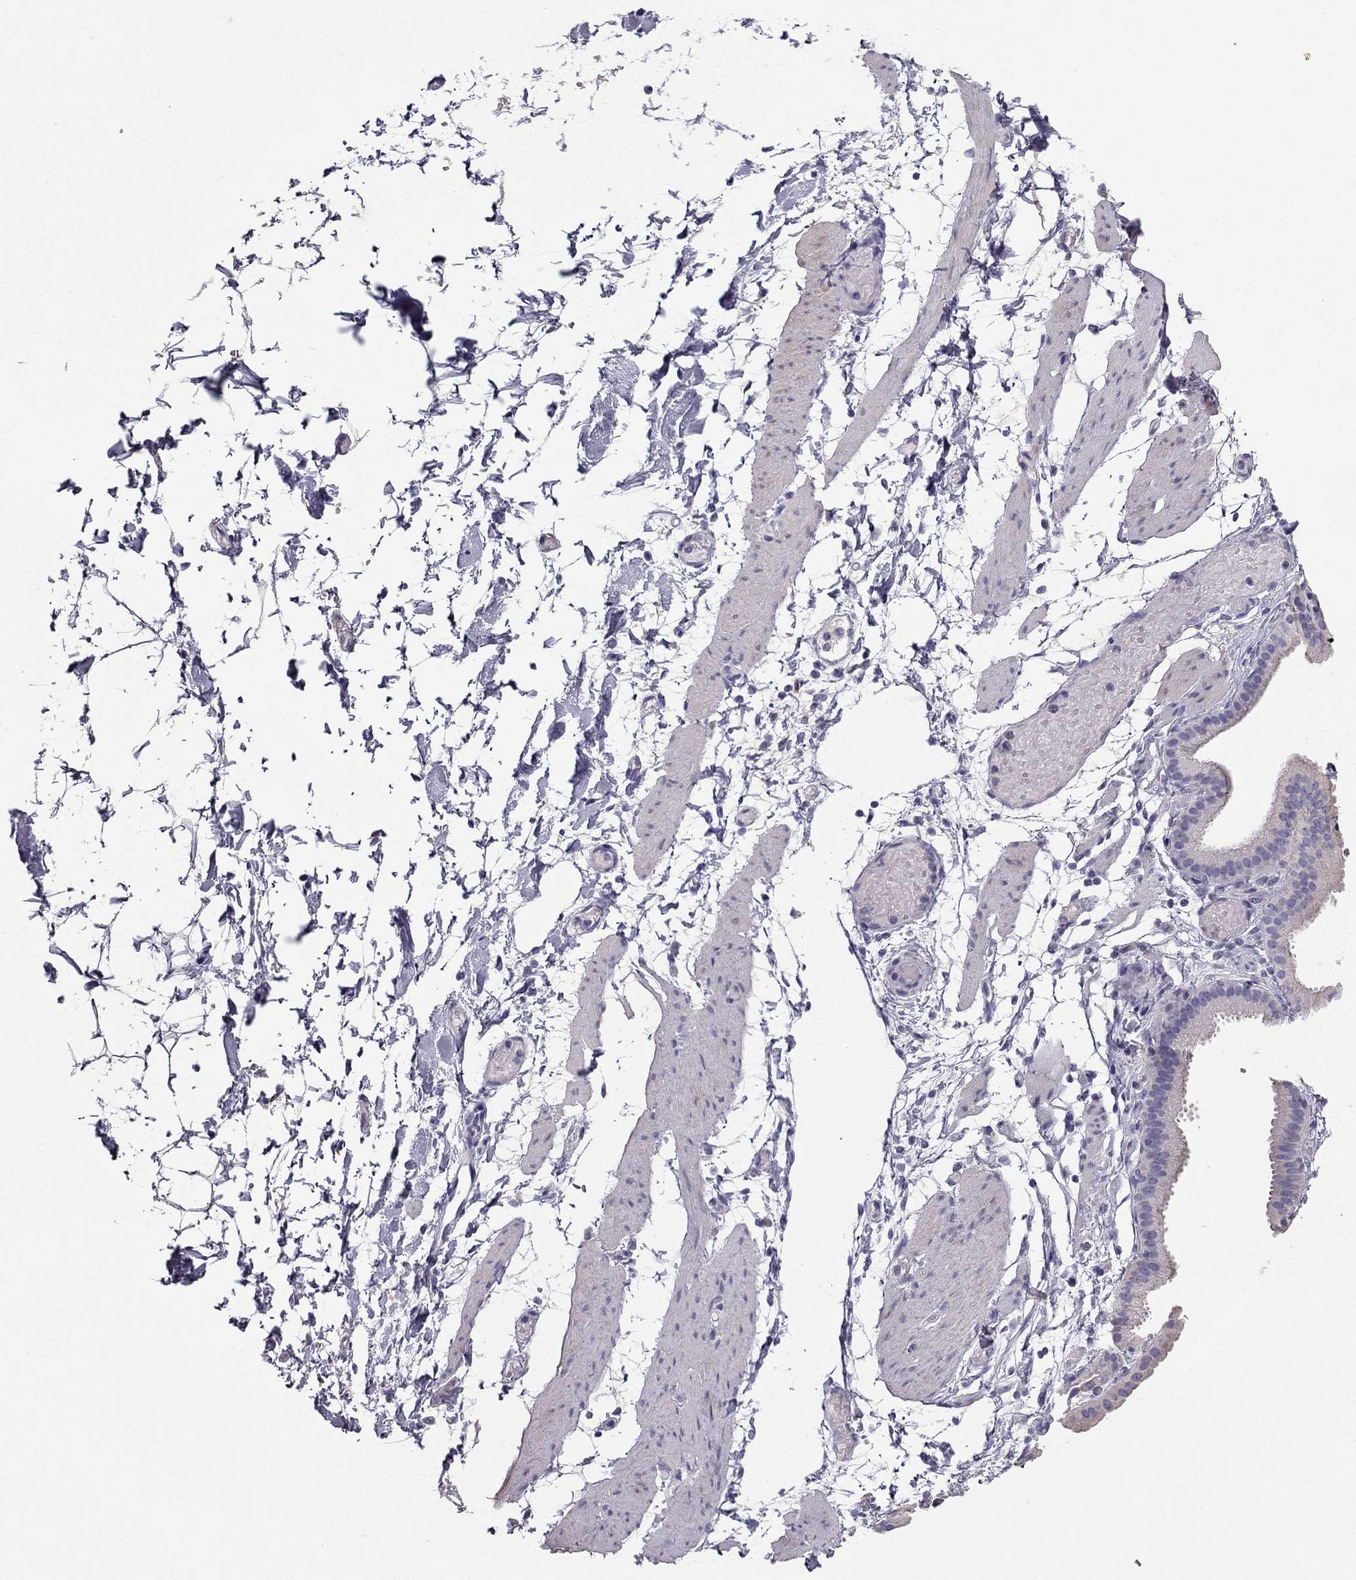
{"staining": {"intensity": "negative", "quantity": "none", "location": "none"}, "tissue": "adipose tissue", "cell_type": "Adipocytes", "image_type": "normal", "snomed": [{"axis": "morphology", "description": "Normal tissue, NOS"}, {"axis": "topography", "description": "Gallbladder"}, {"axis": "topography", "description": "Peripheral nerve tissue"}], "caption": "Adipocytes show no significant protein positivity in normal adipose tissue.", "gene": "SYT5", "patient": {"sex": "female", "age": 45}}